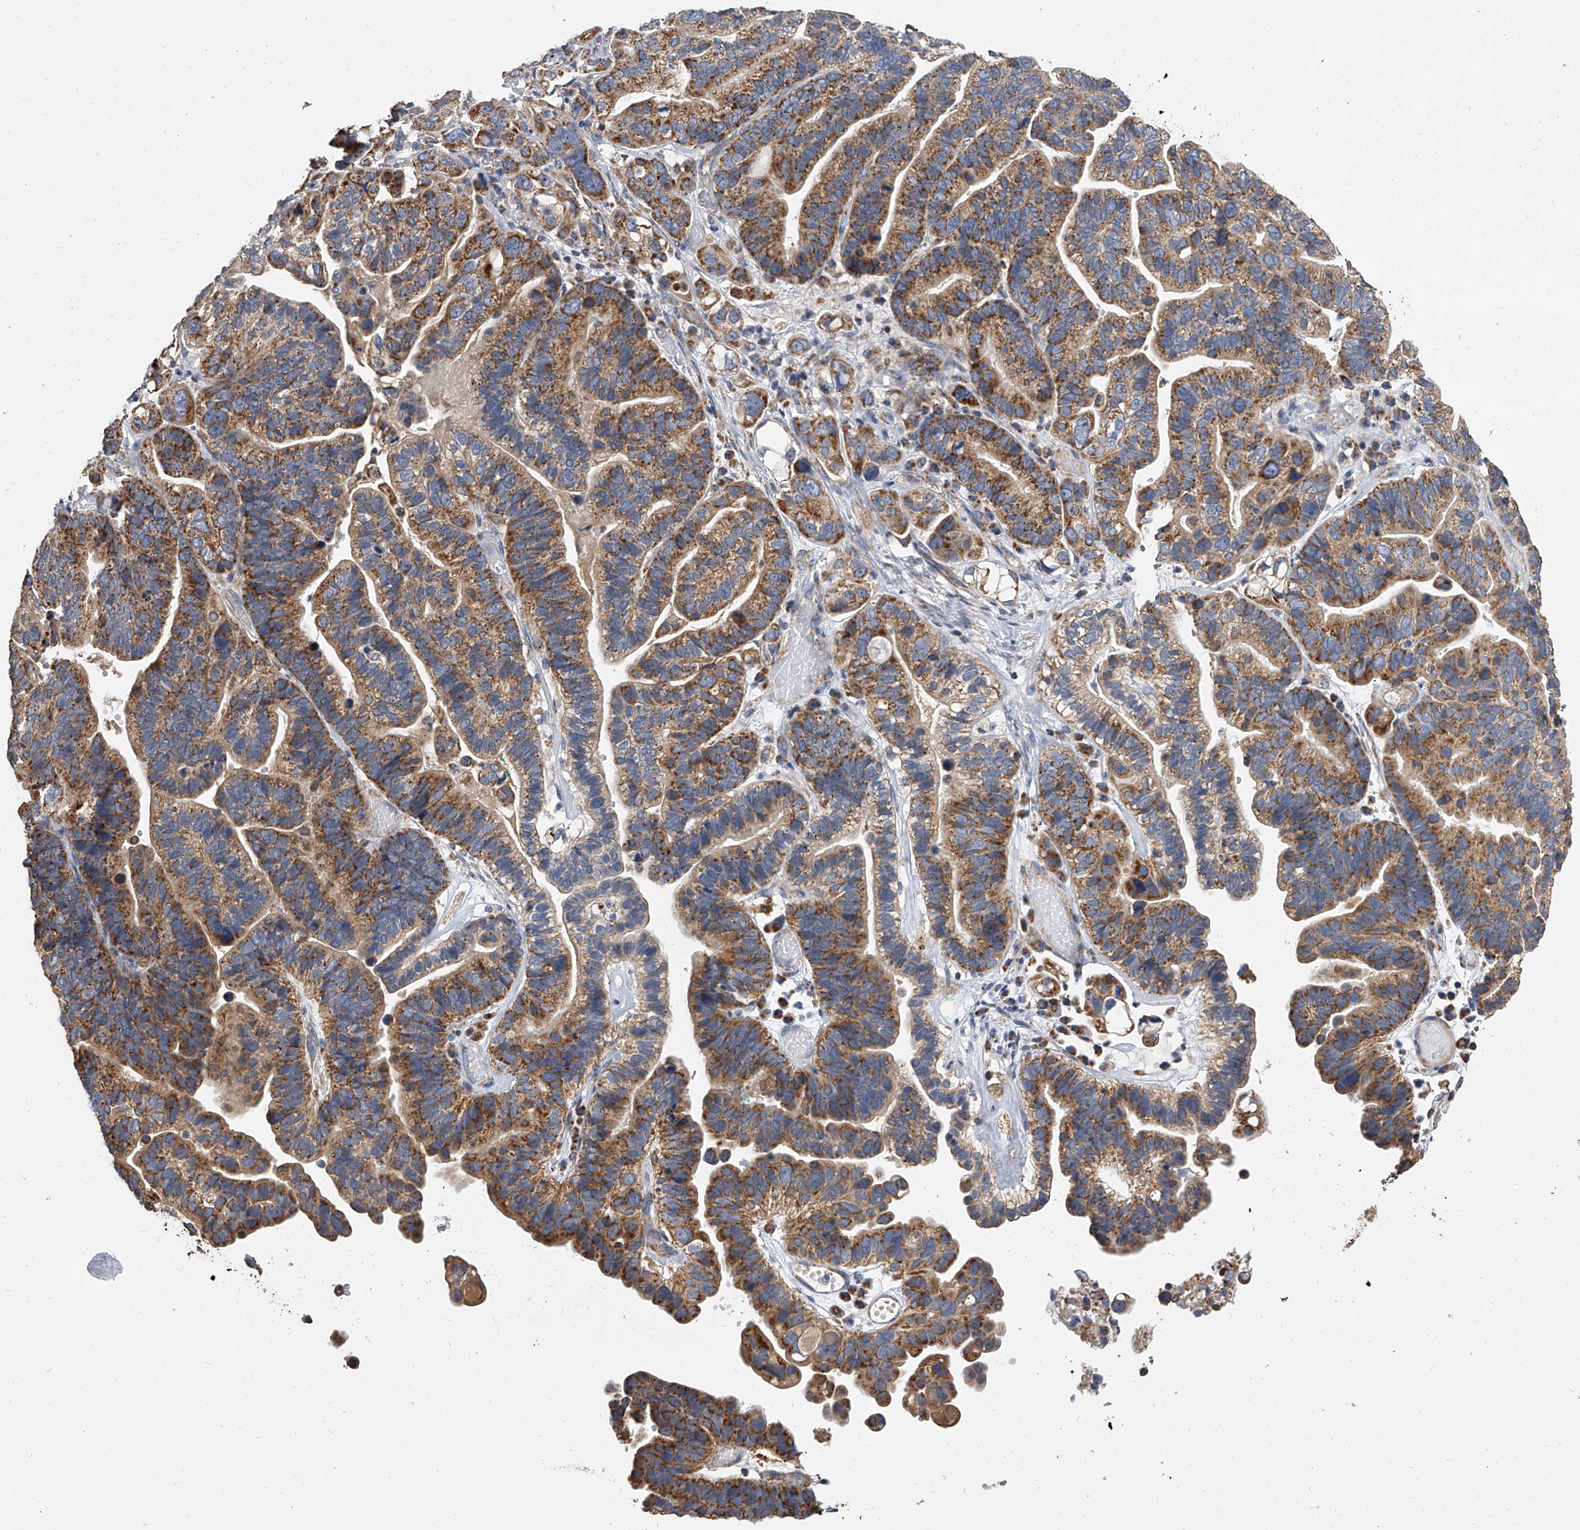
{"staining": {"intensity": "moderate", "quantity": ">75%", "location": "cytoplasmic/membranous"}, "tissue": "ovarian cancer", "cell_type": "Tumor cells", "image_type": "cancer", "snomed": [{"axis": "morphology", "description": "Cystadenocarcinoma, serous, NOS"}, {"axis": "topography", "description": "Ovary"}], "caption": "This image reveals ovarian cancer (serous cystadenocarcinoma) stained with immunohistochemistry (IHC) to label a protein in brown. The cytoplasmic/membranous of tumor cells show moderate positivity for the protein. Nuclei are counter-stained blue.", "gene": "MRPL28", "patient": {"sex": "female", "age": 56}}